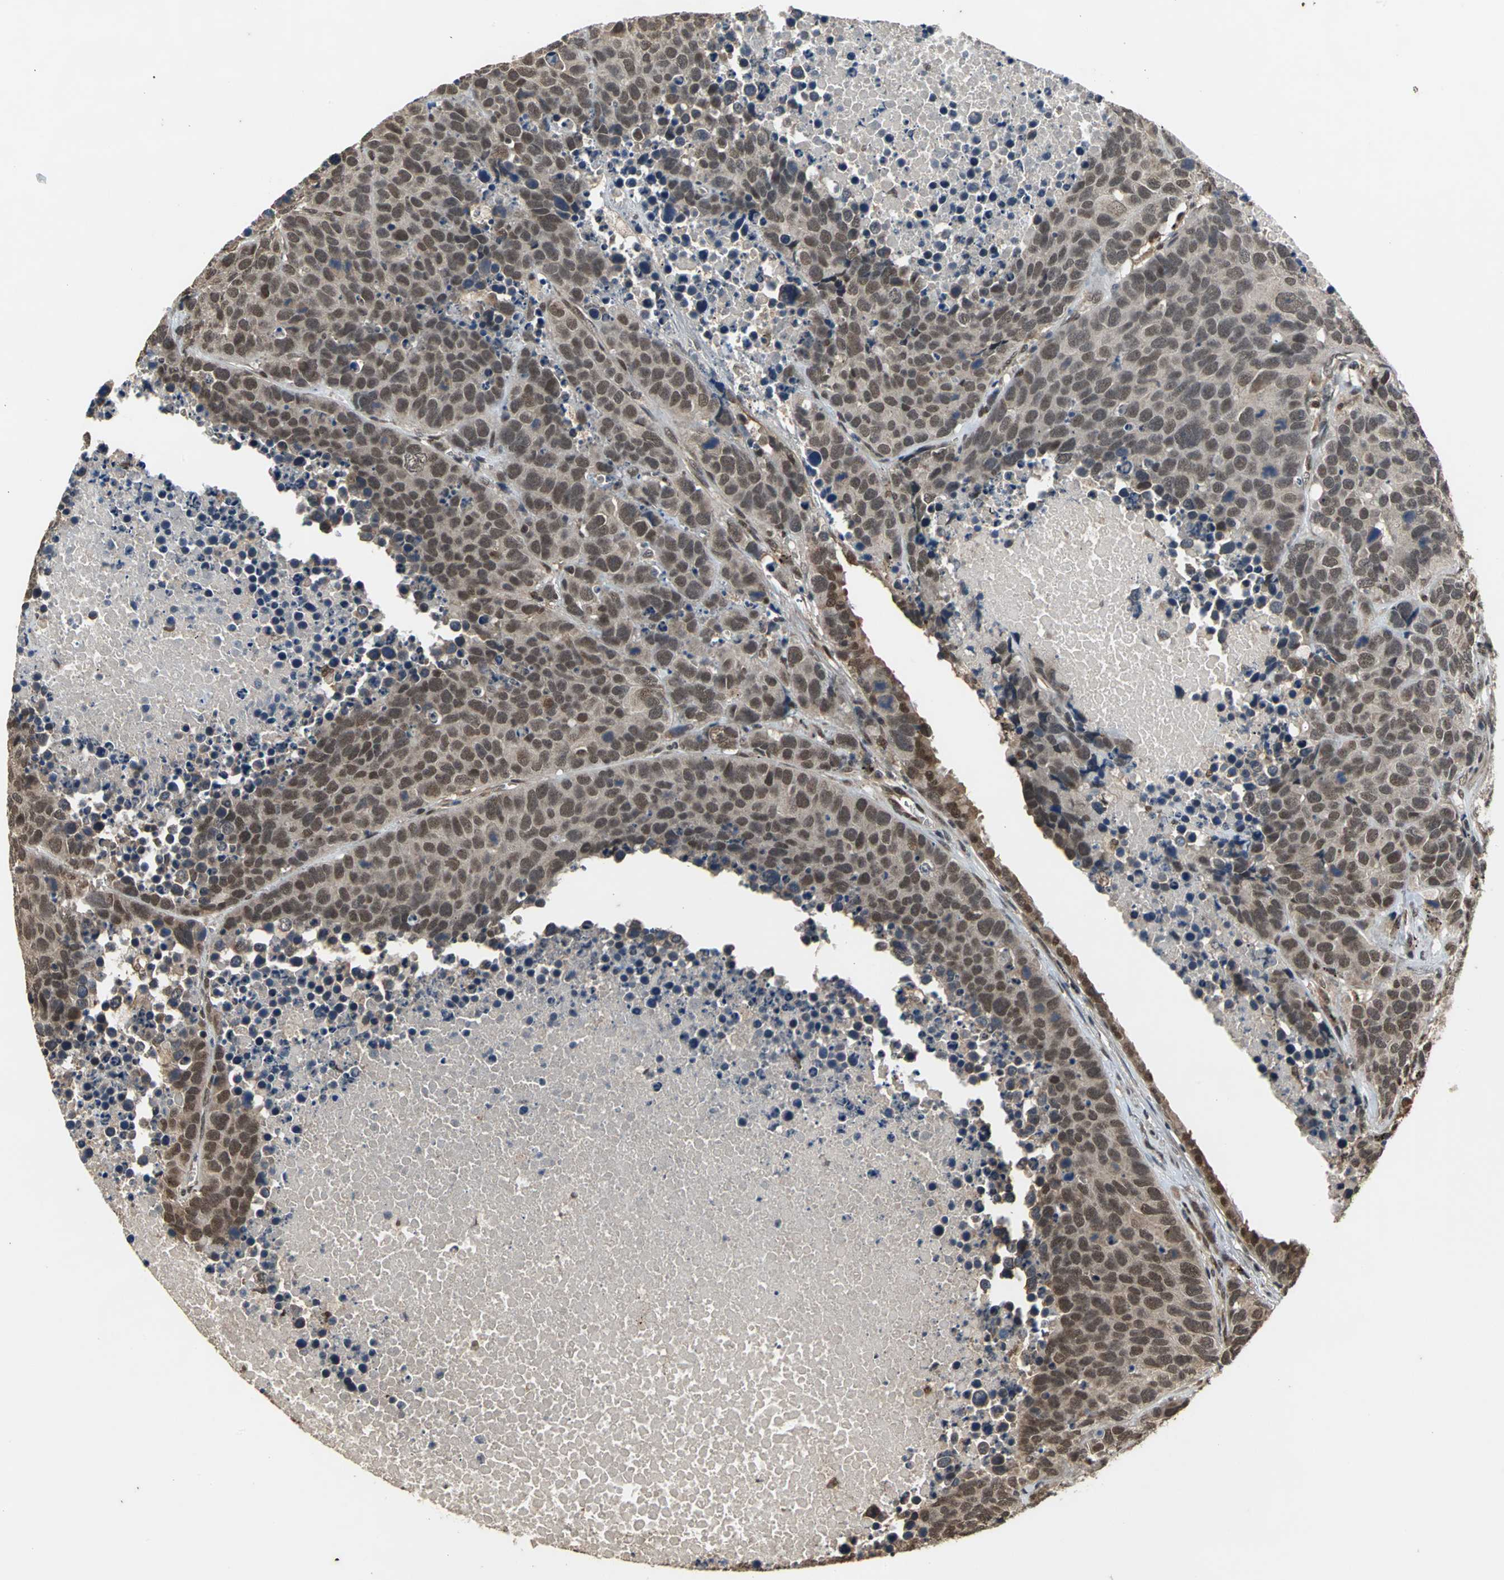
{"staining": {"intensity": "moderate", "quantity": ">75%", "location": "cytoplasmic/membranous"}, "tissue": "carcinoid", "cell_type": "Tumor cells", "image_type": "cancer", "snomed": [{"axis": "morphology", "description": "Carcinoid, malignant, NOS"}, {"axis": "topography", "description": "Lung"}], "caption": "This micrograph displays immunohistochemistry staining of malignant carcinoid, with medium moderate cytoplasmic/membranous expression in about >75% of tumor cells.", "gene": "NOTCH3", "patient": {"sex": "male", "age": 60}}